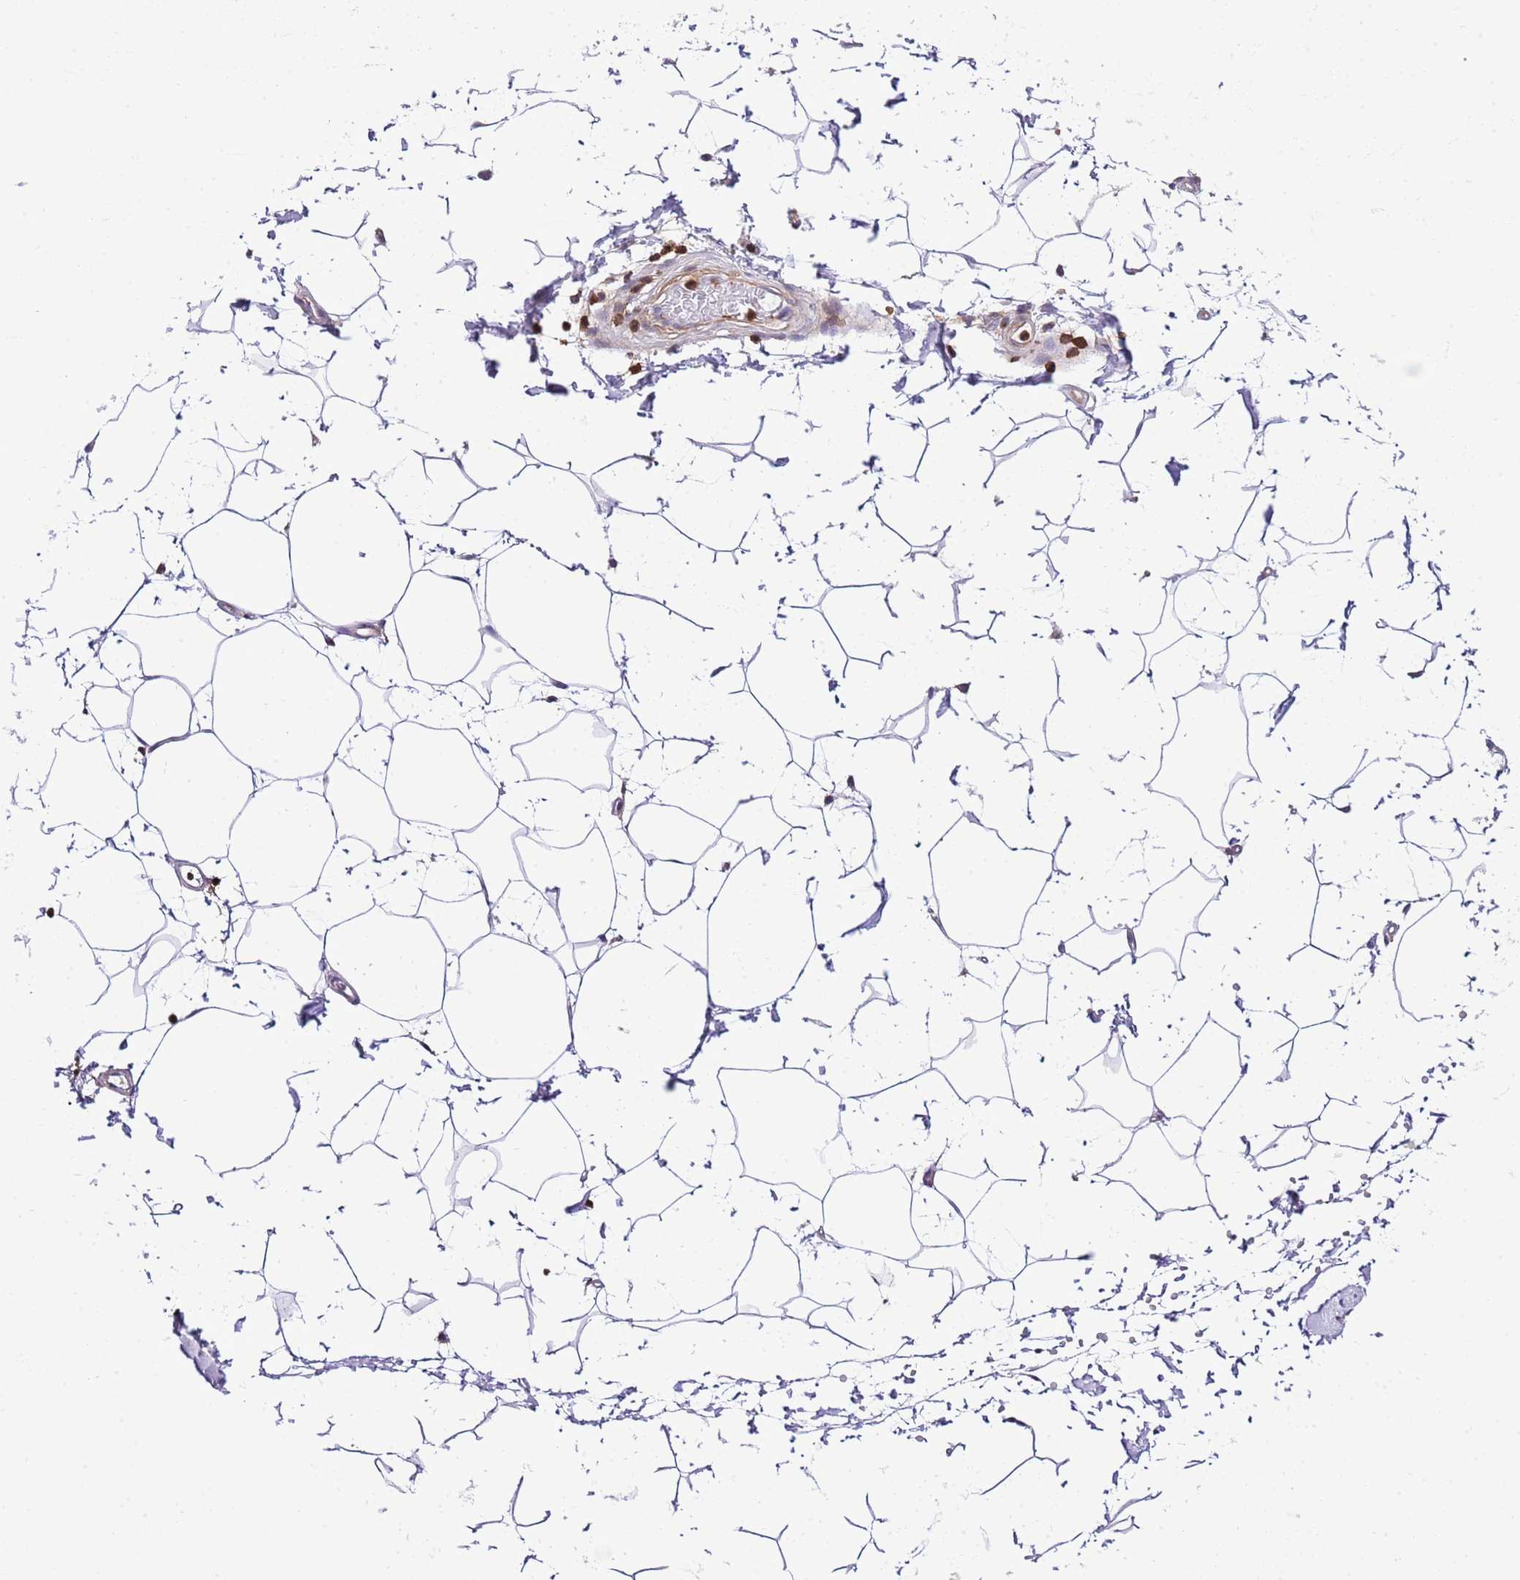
{"staining": {"intensity": "negative", "quantity": "none", "location": "none"}, "tissue": "adipose tissue", "cell_type": "Adipocytes", "image_type": "normal", "snomed": [{"axis": "morphology", "description": "Normal tissue, NOS"}, {"axis": "topography", "description": "Soft tissue"}, {"axis": "topography", "description": "Adipose tissue"}, {"axis": "topography", "description": "Vascular tissue"}, {"axis": "topography", "description": "Peripheral nerve tissue"}], "caption": "Histopathology image shows no significant protein positivity in adipocytes of unremarkable adipose tissue.", "gene": "CNN2", "patient": {"sex": "male", "age": 74}}